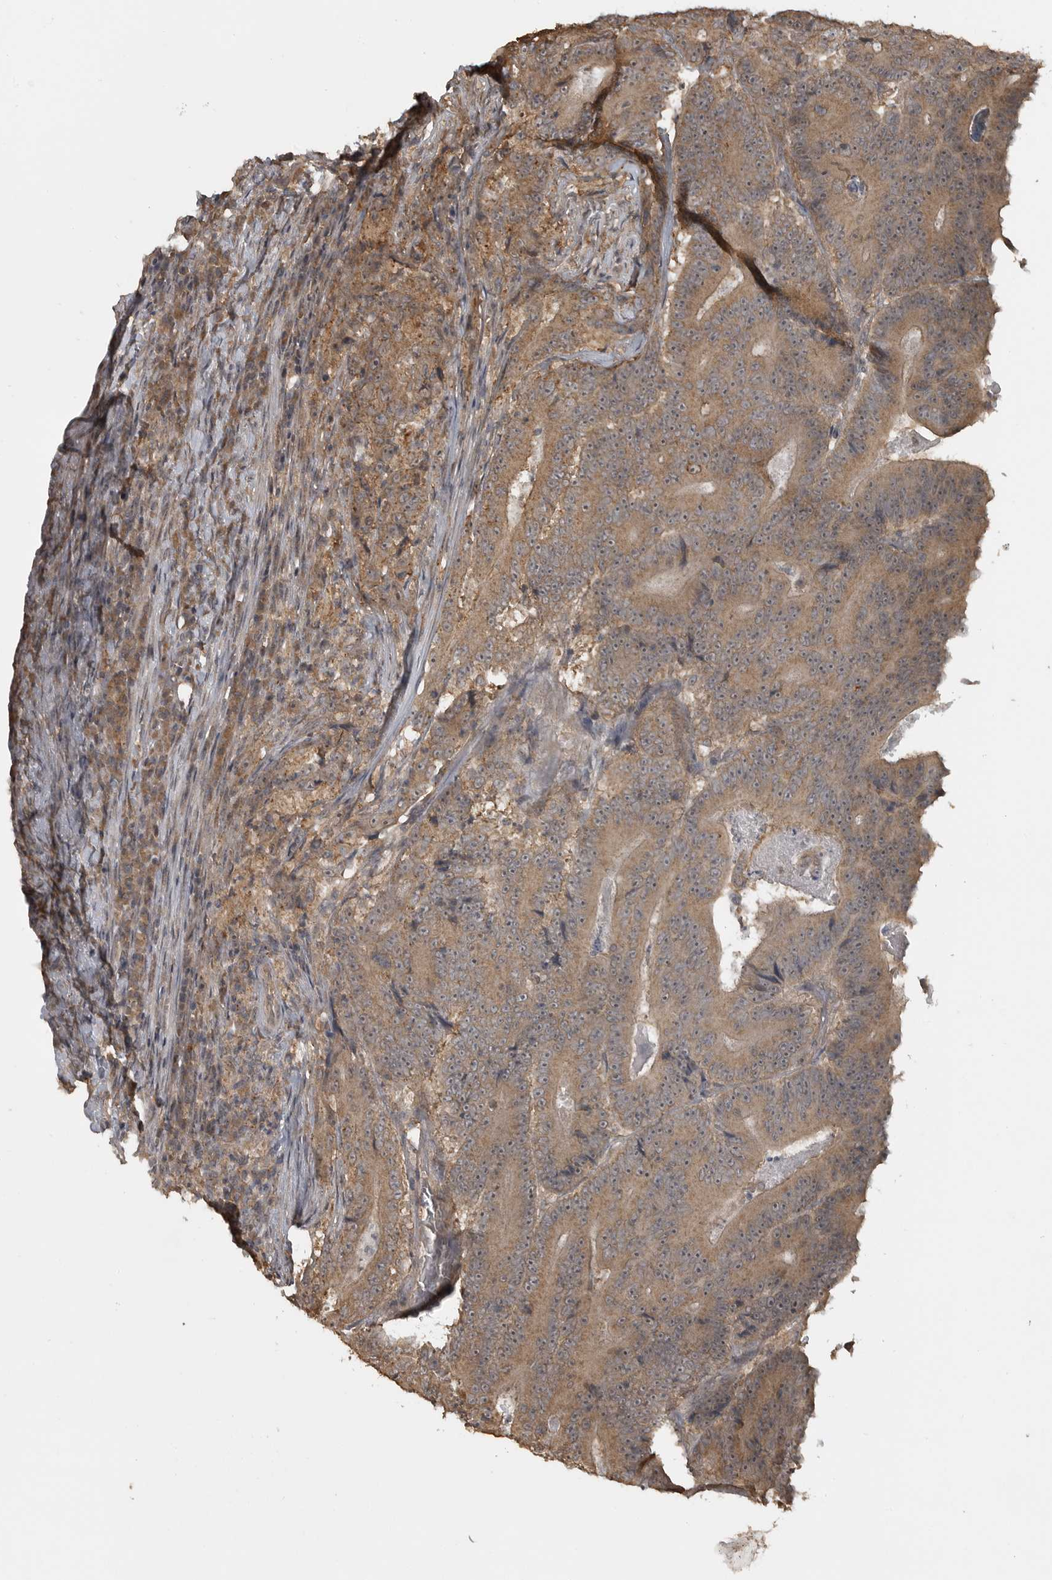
{"staining": {"intensity": "moderate", "quantity": ">75%", "location": "cytoplasmic/membranous"}, "tissue": "colorectal cancer", "cell_type": "Tumor cells", "image_type": "cancer", "snomed": [{"axis": "morphology", "description": "Adenocarcinoma, NOS"}, {"axis": "topography", "description": "Colon"}], "caption": "Adenocarcinoma (colorectal) stained with a protein marker demonstrates moderate staining in tumor cells.", "gene": "LLGL1", "patient": {"sex": "male", "age": 83}}